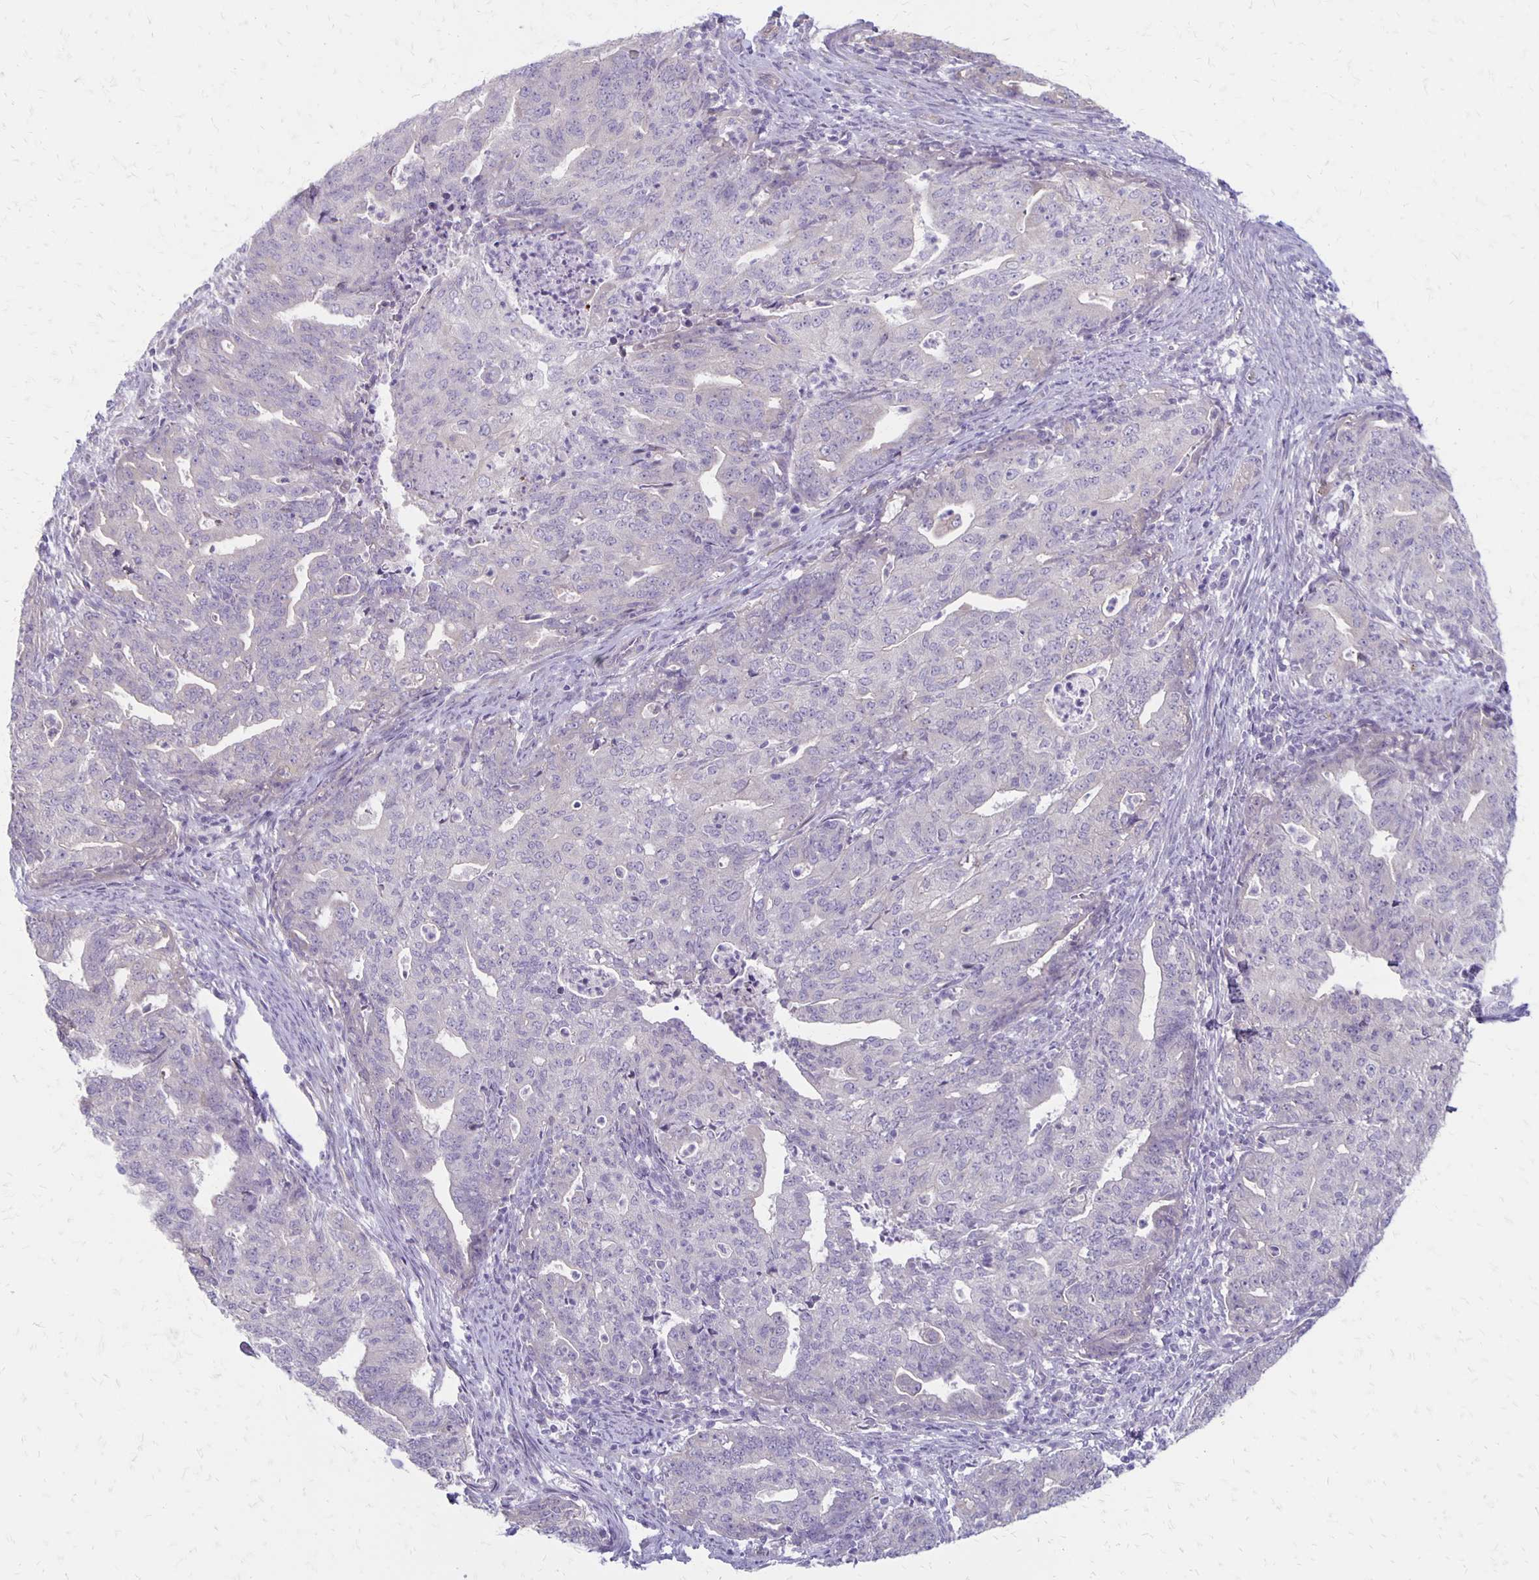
{"staining": {"intensity": "negative", "quantity": "none", "location": "none"}, "tissue": "endometrial cancer", "cell_type": "Tumor cells", "image_type": "cancer", "snomed": [{"axis": "morphology", "description": "Adenocarcinoma, NOS"}, {"axis": "topography", "description": "Endometrium"}], "caption": "Immunohistochemistry (IHC) micrograph of endometrial adenocarcinoma stained for a protein (brown), which demonstrates no expression in tumor cells. (DAB (3,3'-diaminobenzidine) immunohistochemistry with hematoxylin counter stain).", "gene": "HOMER1", "patient": {"sex": "female", "age": 82}}